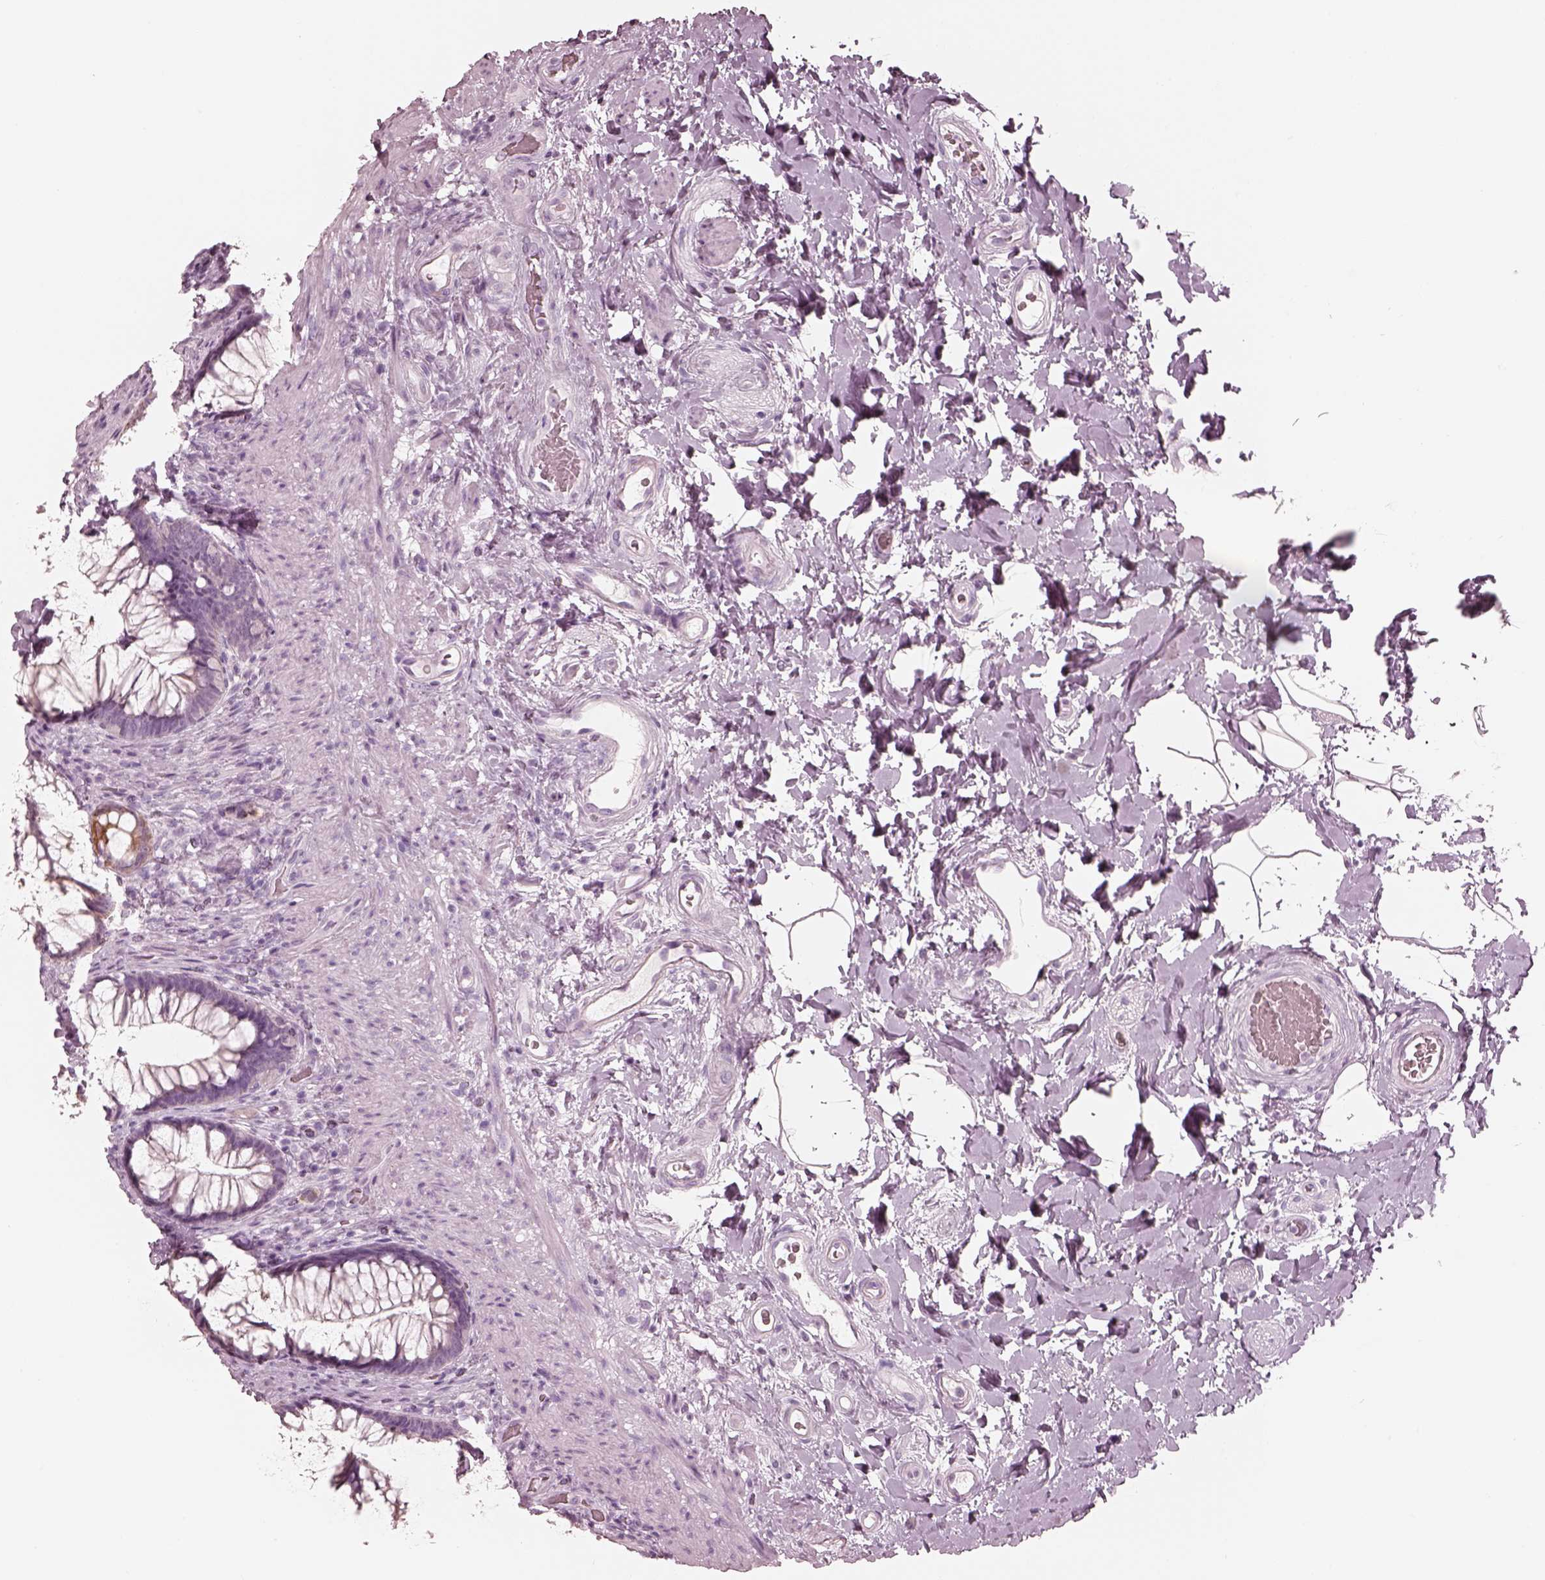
{"staining": {"intensity": "moderate", "quantity": "25%-75%", "location": "cytoplasmic/membranous"}, "tissue": "rectum", "cell_type": "Glandular cells", "image_type": "normal", "snomed": [{"axis": "morphology", "description": "Normal tissue, NOS"}, {"axis": "topography", "description": "Smooth muscle"}, {"axis": "topography", "description": "Rectum"}], "caption": "Immunohistochemistry of unremarkable rectum displays medium levels of moderate cytoplasmic/membranous staining in about 25%-75% of glandular cells.", "gene": "PON3", "patient": {"sex": "male", "age": 53}}